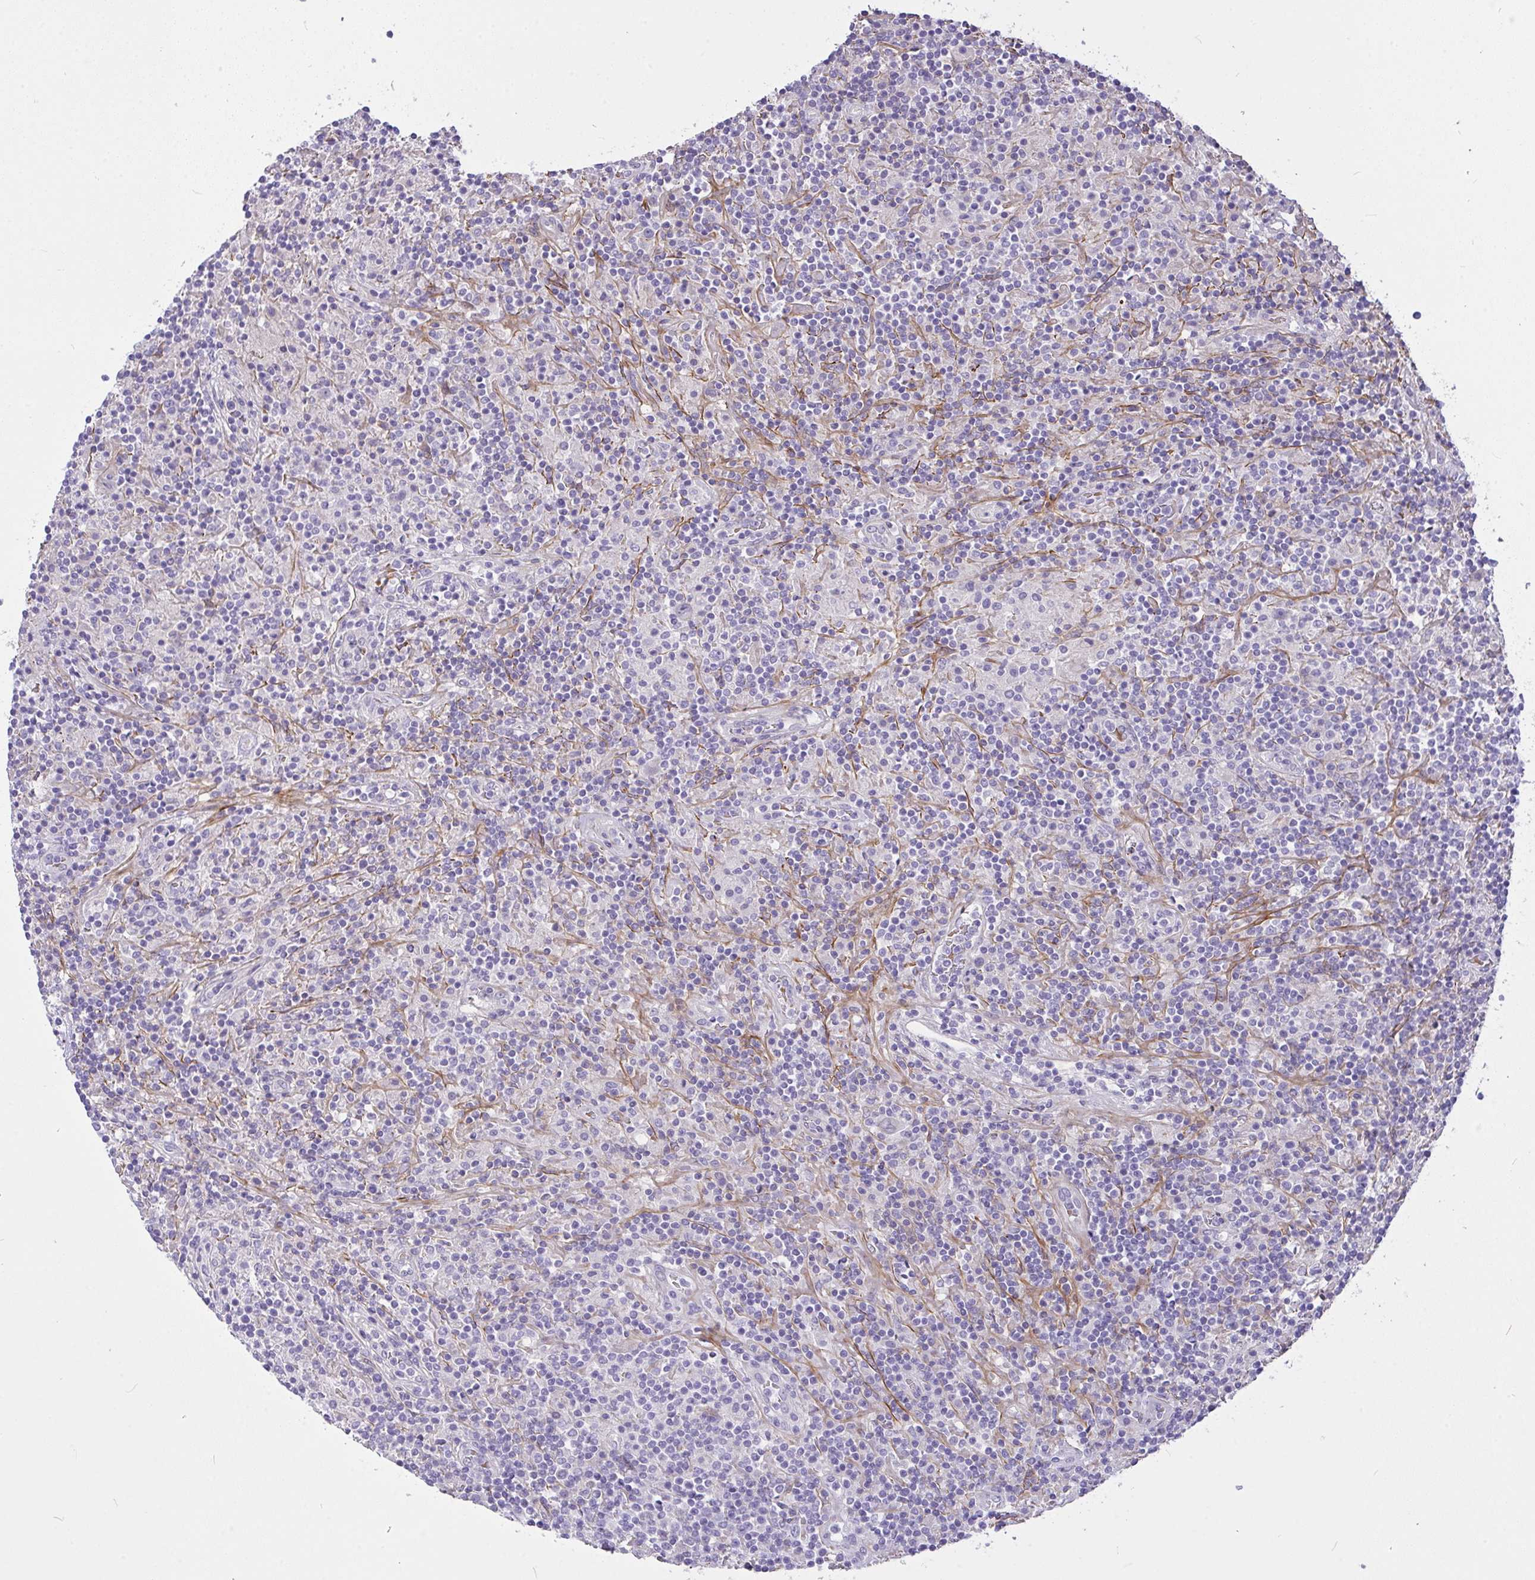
{"staining": {"intensity": "negative", "quantity": "none", "location": "none"}, "tissue": "lymphoma", "cell_type": "Tumor cells", "image_type": "cancer", "snomed": [{"axis": "morphology", "description": "Hodgkin's disease, NOS"}, {"axis": "topography", "description": "Lymph node"}], "caption": "Immunohistochemistry of Hodgkin's disease reveals no expression in tumor cells.", "gene": "MOCS1", "patient": {"sex": "male", "age": 70}}